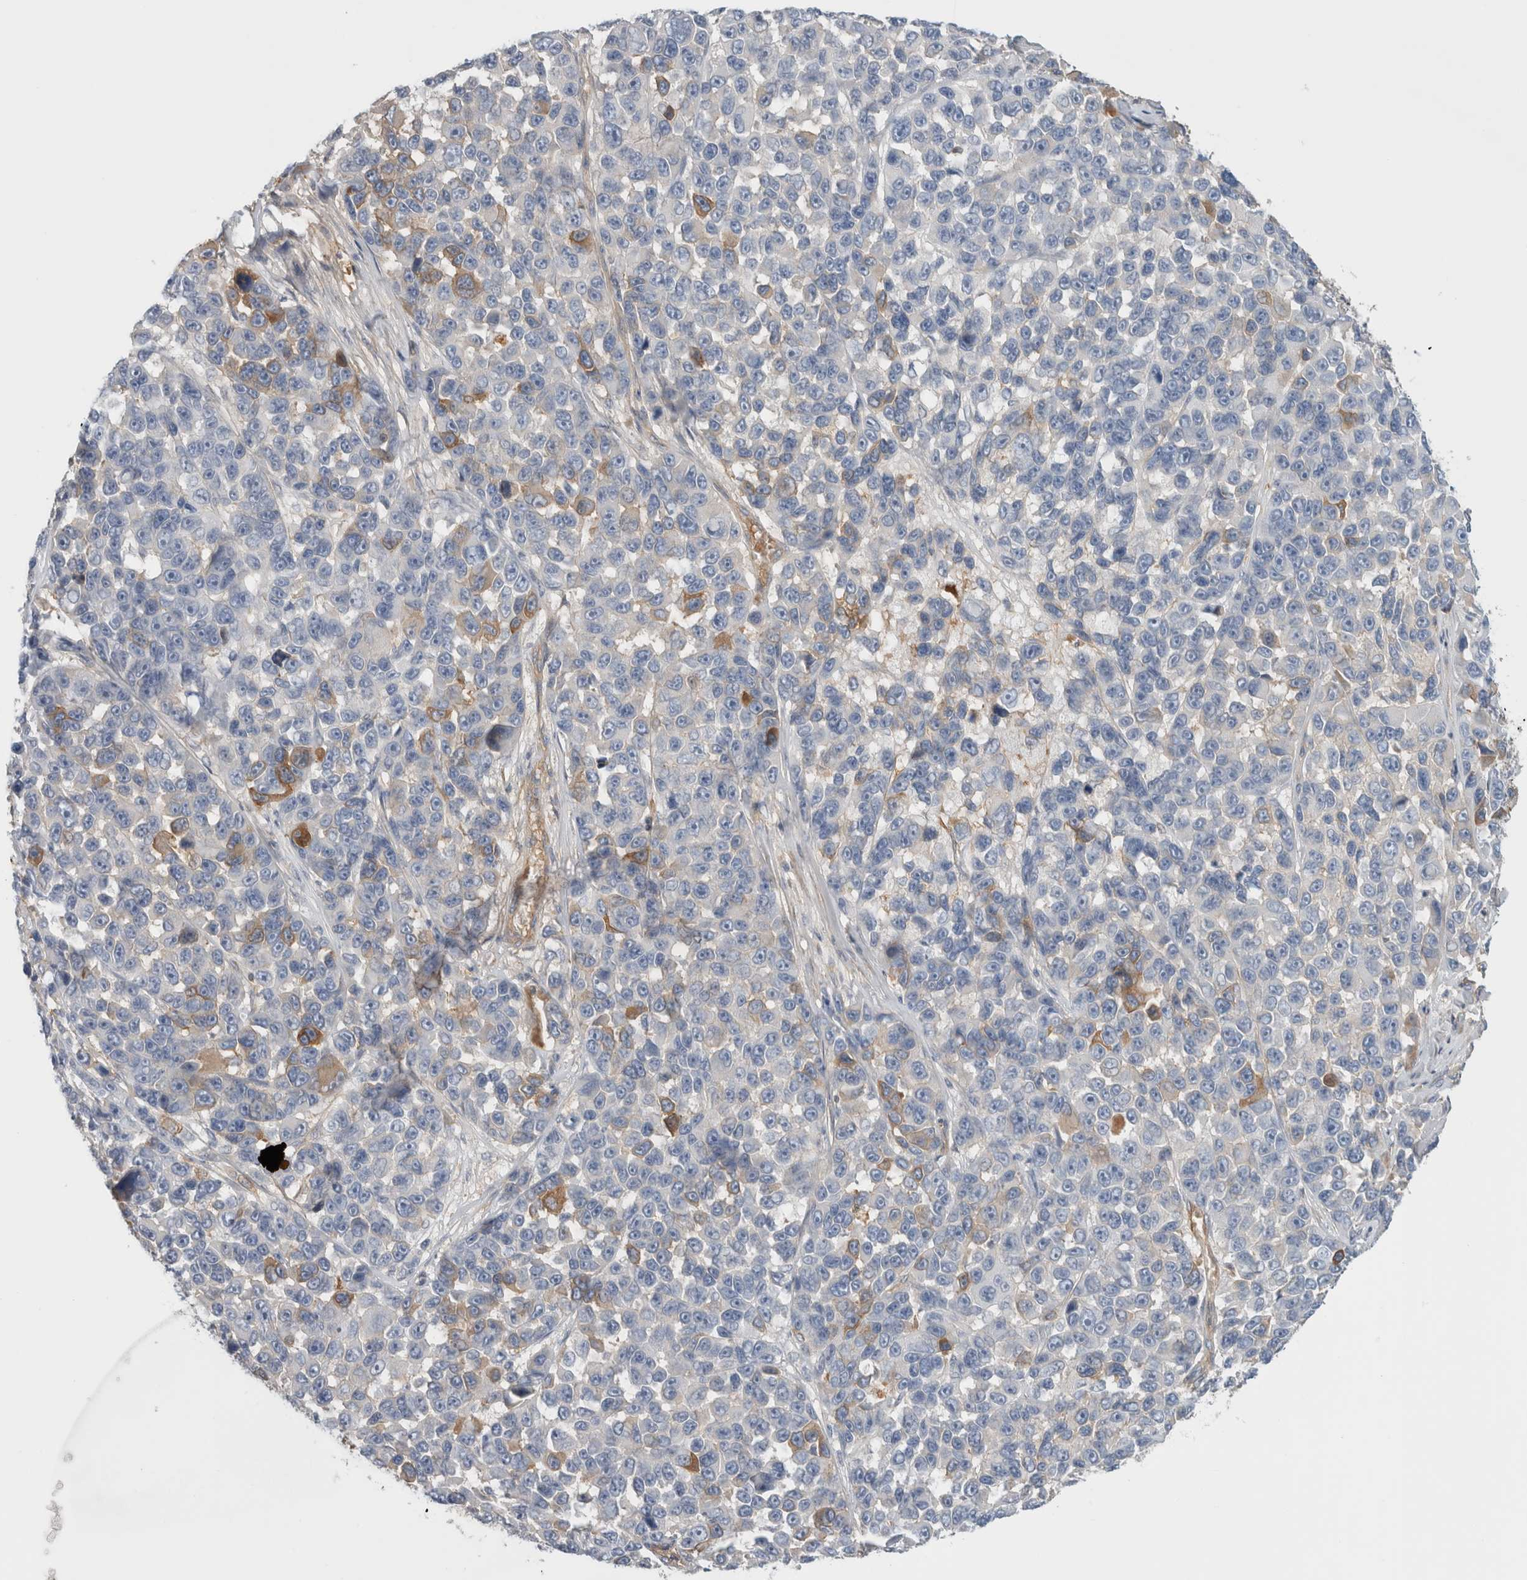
{"staining": {"intensity": "negative", "quantity": "none", "location": "none"}, "tissue": "melanoma", "cell_type": "Tumor cells", "image_type": "cancer", "snomed": [{"axis": "morphology", "description": "Malignant melanoma, NOS"}, {"axis": "topography", "description": "Skin"}], "caption": "A micrograph of malignant melanoma stained for a protein displays no brown staining in tumor cells.", "gene": "CFI", "patient": {"sex": "male", "age": 53}}